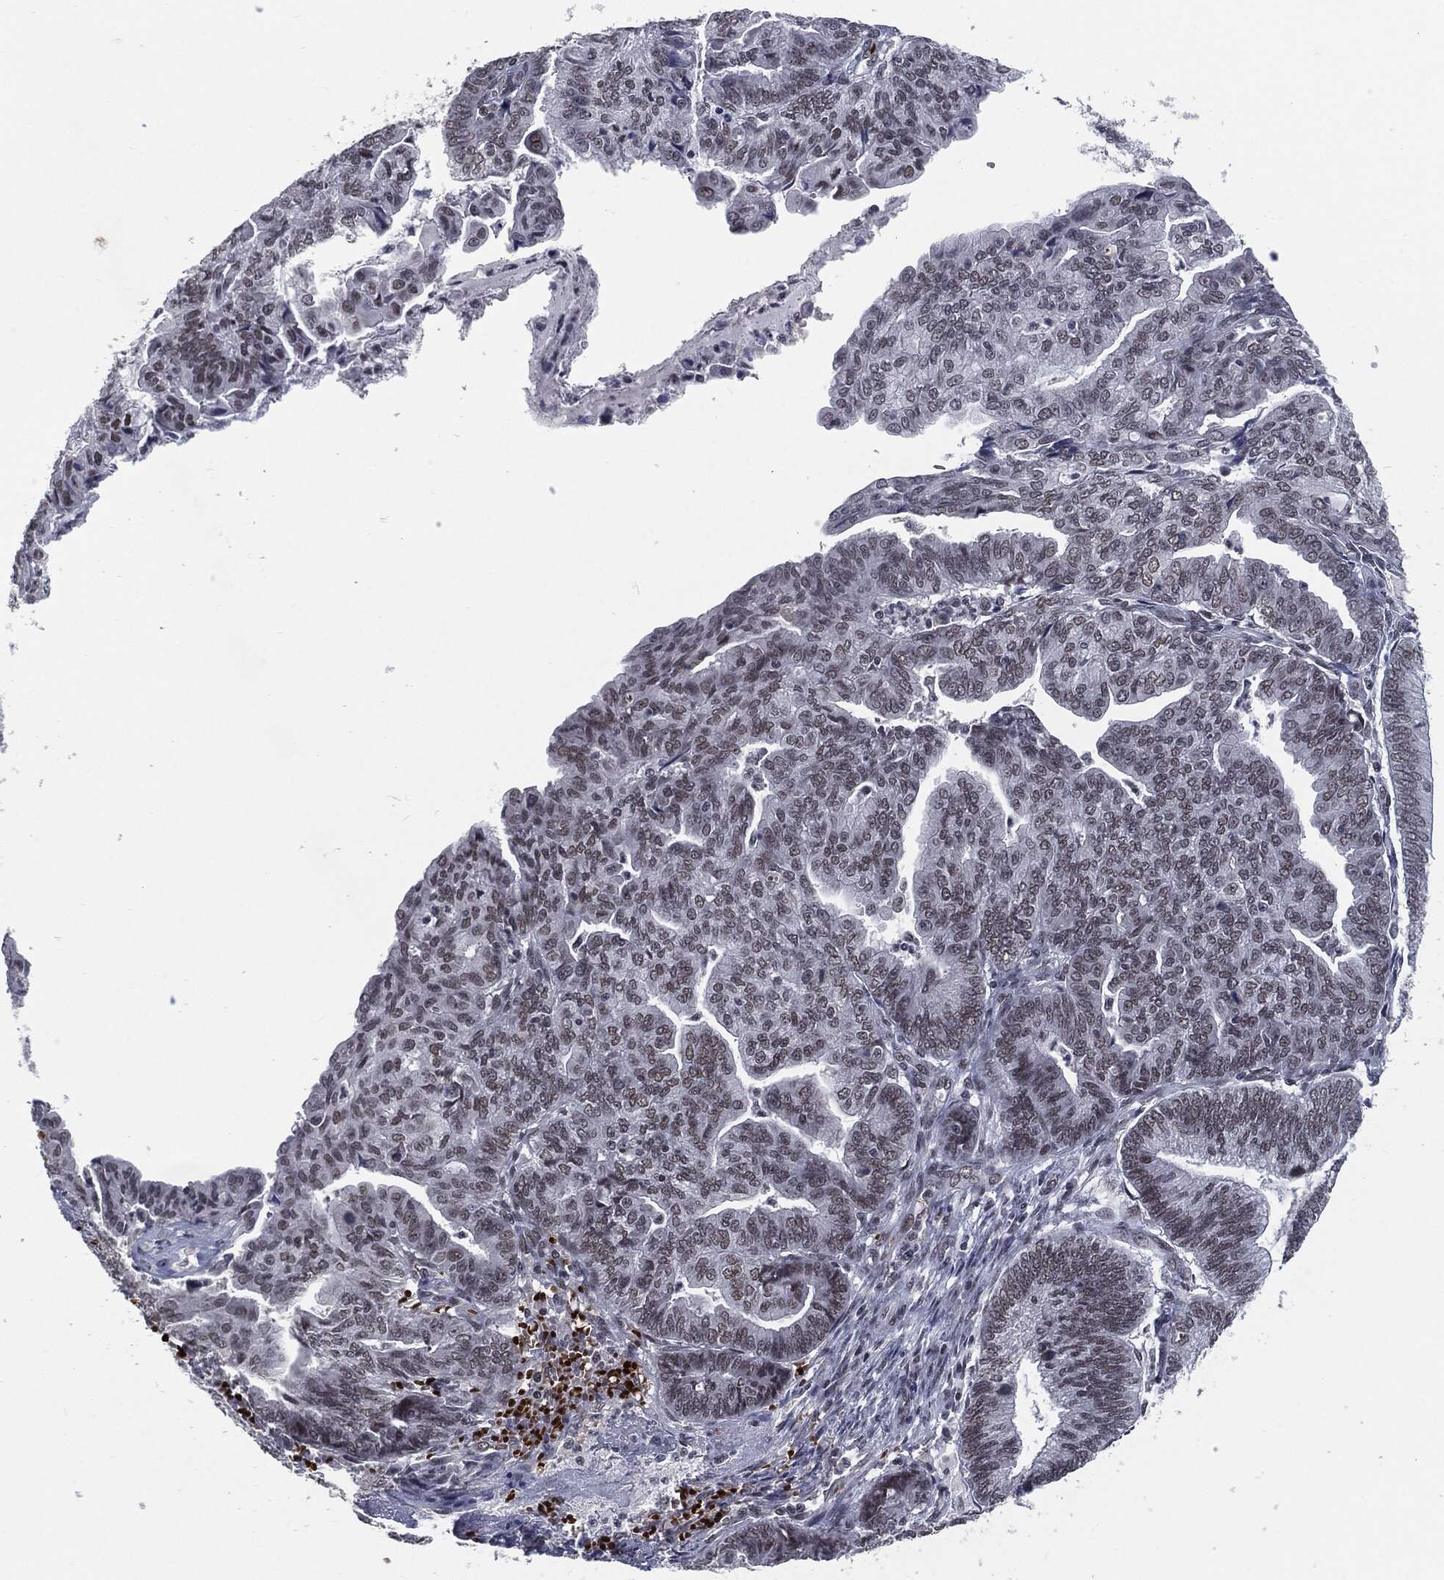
{"staining": {"intensity": "weak", "quantity": "<25%", "location": "nuclear"}, "tissue": "endometrial cancer", "cell_type": "Tumor cells", "image_type": "cancer", "snomed": [{"axis": "morphology", "description": "Adenocarcinoma, NOS"}, {"axis": "topography", "description": "Endometrium"}], "caption": "Image shows no significant protein positivity in tumor cells of endometrial cancer.", "gene": "ANXA1", "patient": {"sex": "female", "age": 82}}